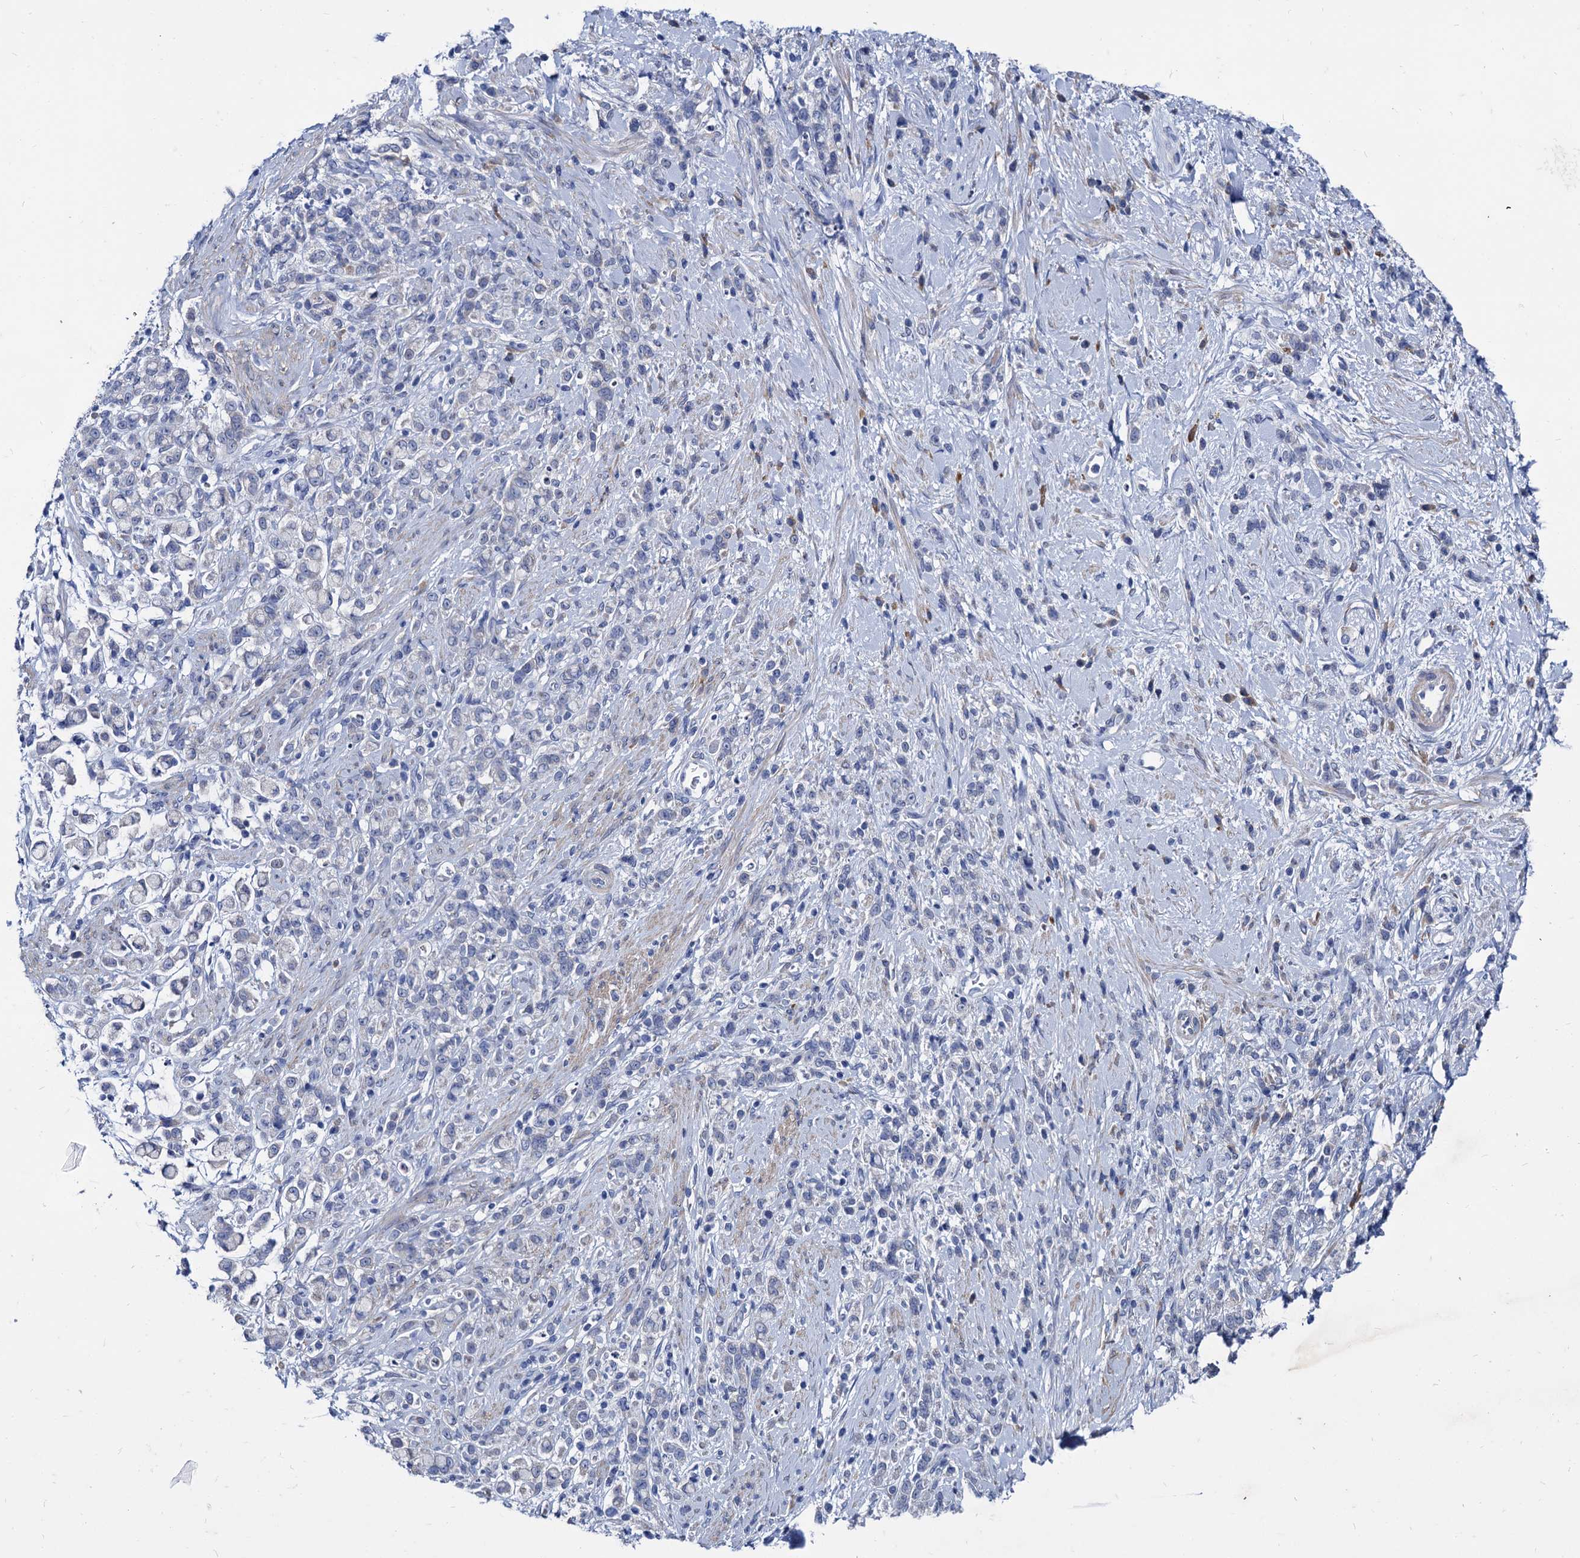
{"staining": {"intensity": "negative", "quantity": "none", "location": "none"}, "tissue": "stomach cancer", "cell_type": "Tumor cells", "image_type": "cancer", "snomed": [{"axis": "morphology", "description": "Adenocarcinoma, NOS"}, {"axis": "topography", "description": "Stomach"}], "caption": "High magnification brightfield microscopy of stomach adenocarcinoma stained with DAB (brown) and counterstained with hematoxylin (blue): tumor cells show no significant positivity. (Brightfield microscopy of DAB (3,3'-diaminobenzidine) IHC at high magnification).", "gene": "FOXR2", "patient": {"sex": "female", "age": 60}}